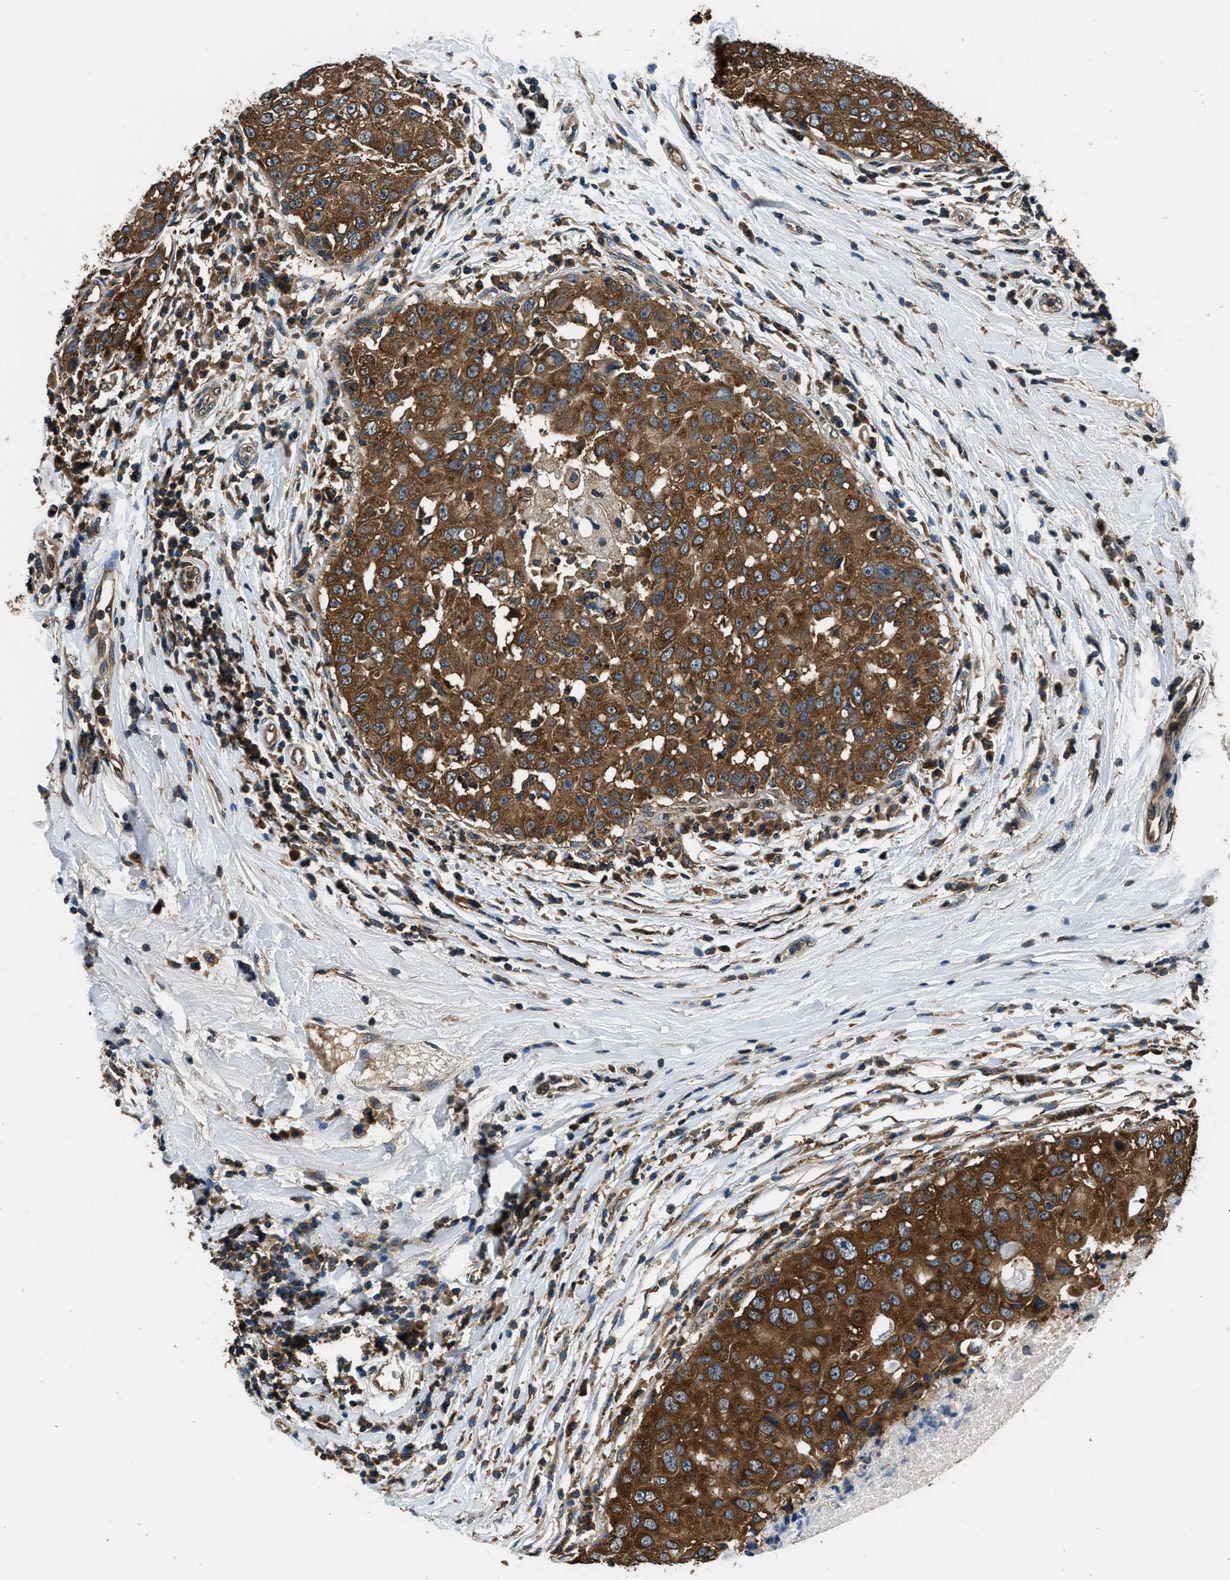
{"staining": {"intensity": "strong", "quantity": ">75%", "location": "cytoplasmic/membranous"}, "tissue": "breast cancer", "cell_type": "Tumor cells", "image_type": "cancer", "snomed": [{"axis": "morphology", "description": "Duct carcinoma"}, {"axis": "topography", "description": "Breast"}], "caption": "Tumor cells demonstrate high levels of strong cytoplasmic/membranous staining in approximately >75% of cells in human breast cancer.", "gene": "ARFGAP2", "patient": {"sex": "female", "age": 27}}